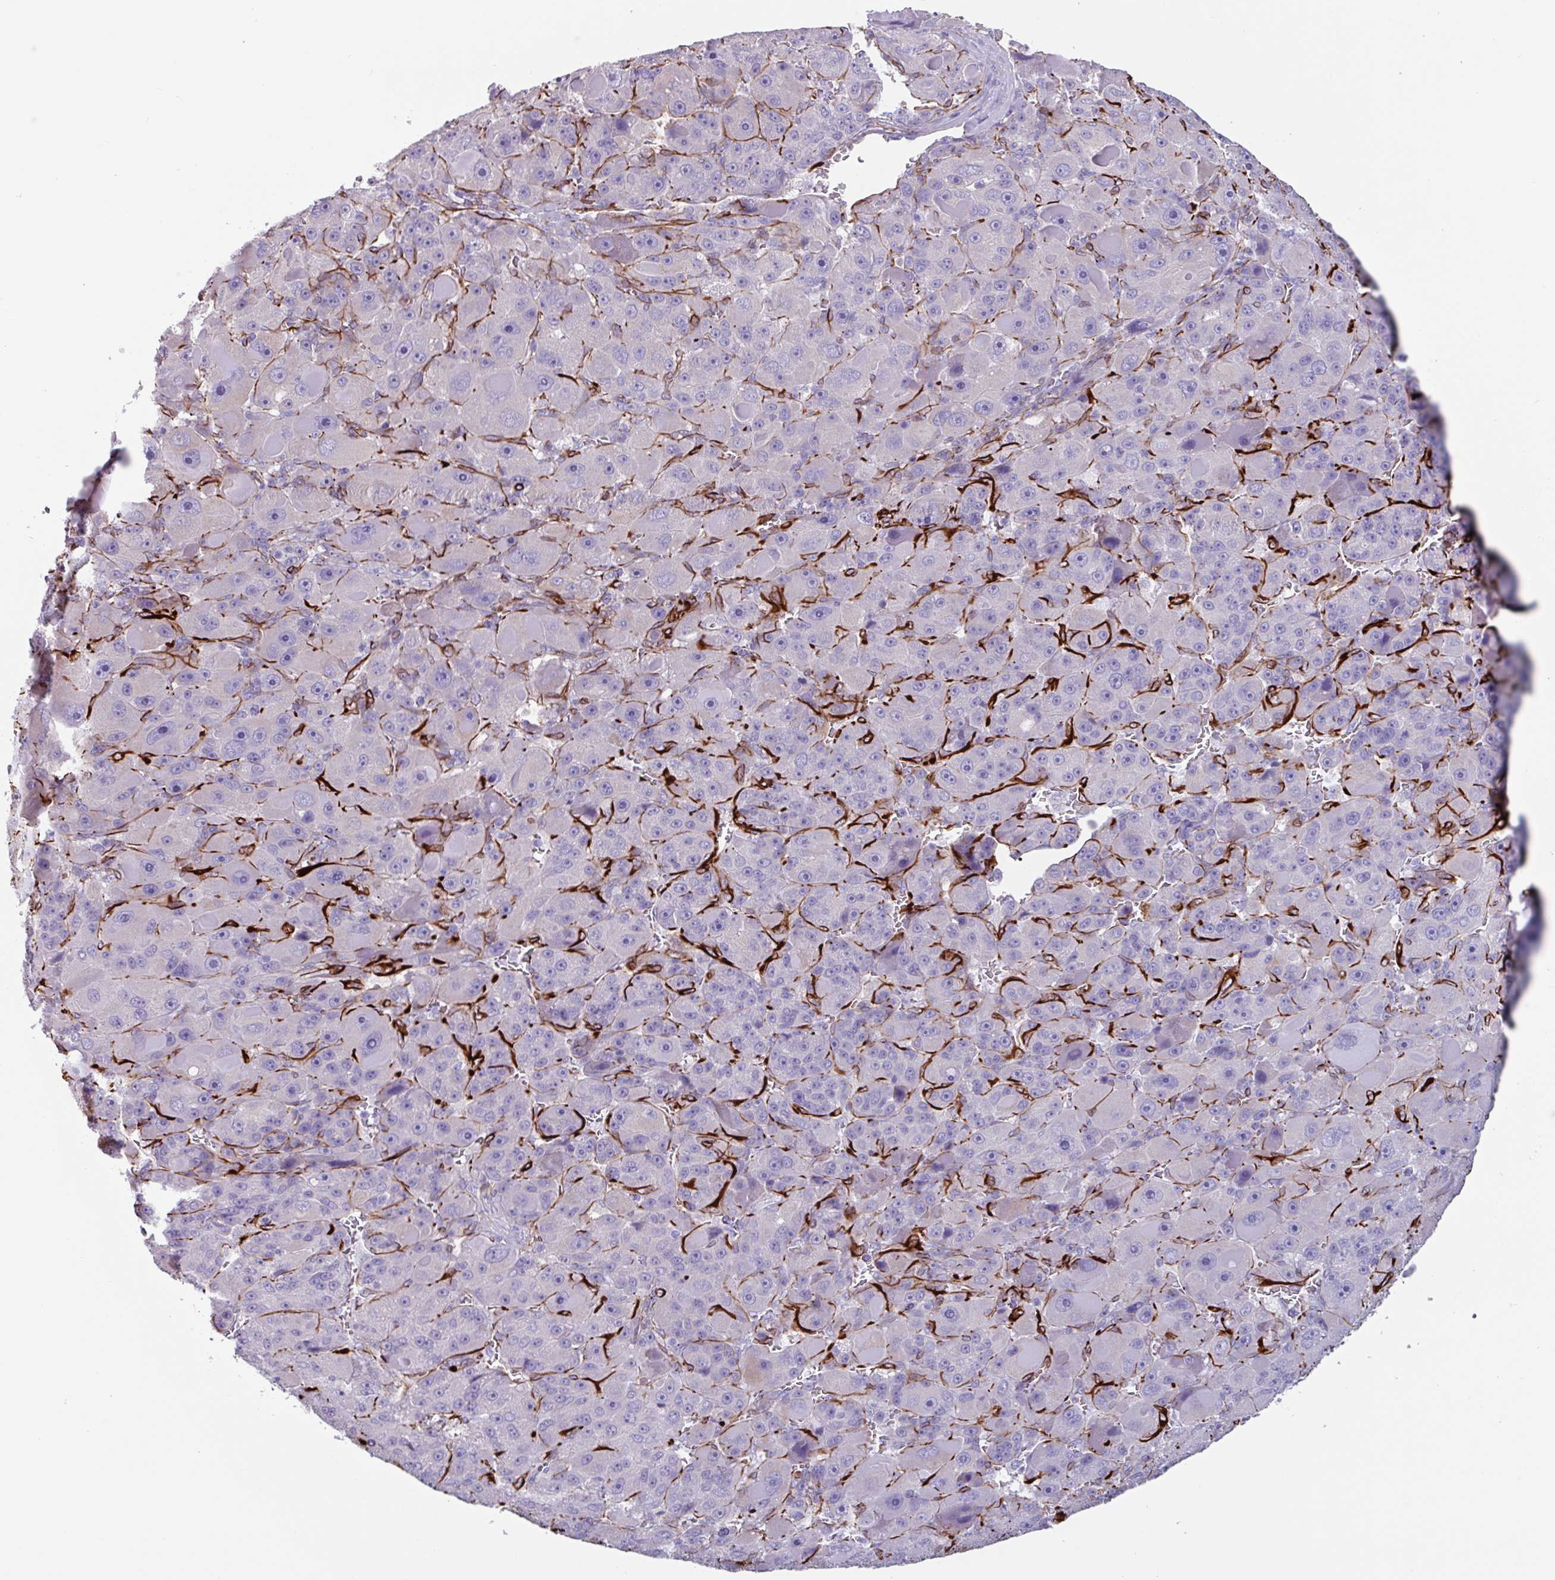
{"staining": {"intensity": "negative", "quantity": "none", "location": "none"}, "tissue": "liver cancer", "cell_type": "Tumor cells", "image_type": "cancer", "snomed": [{"axis": "morphology", "description": "Carcinoma, Hepatocellular, NOS"}, {"axis": "topography", "description": "Liver"}], "caption": "This micrograph is of hepatocellular carcinoma (liver) stained with immunohistochemistry (IHC) to label a protein in brown with the nuclei are counter-stained blue. There is no expression in tumor cells.", "gene": "BTD", "patient": {"sex": "male", "age": 76}}